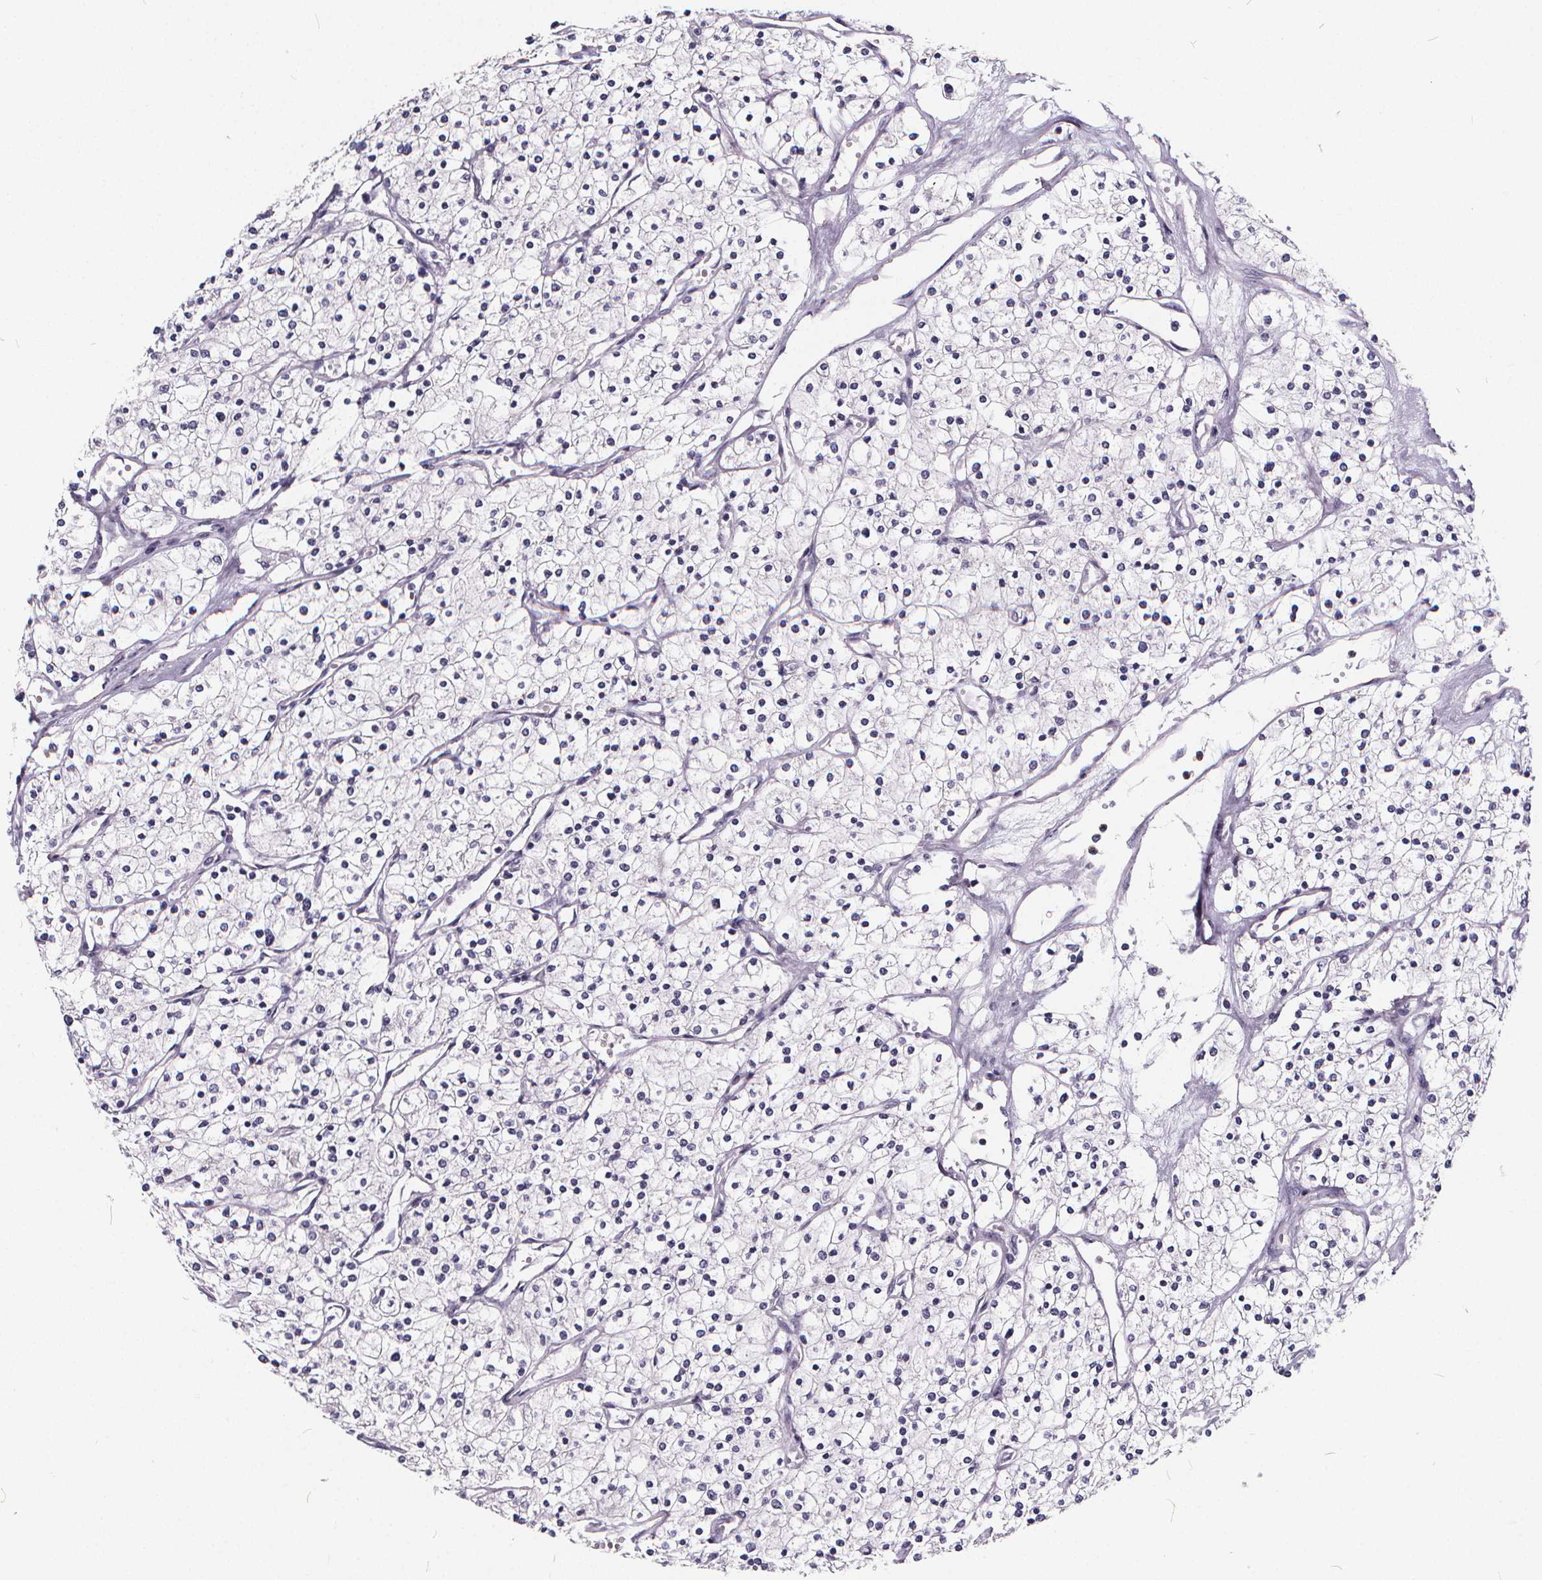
{"staining": {"intensity": "negative", "quantity": "none", "location": "none"}, "tissue": "renal cancer", "cell_type": "Tumor cells", "image_type": "cancer", "snomed": [{"axis": "morphology", "description": "Adenocarcinoma, NOS"}, {"axis": "topography", "description": "Kidney"}], "caption": "Micrograph shows no protein expression in tumor cells of renal cancer (adenocarcinoma) tissue. Brightfield microscopy of immunohistochemistry stained with DAB (3,3'-diaminobenzidine) (brown) and hematoxylin (blue), captured at high magnification.", "gene": "SPEF2", "patient": {"sex": "male", "age": 80}}